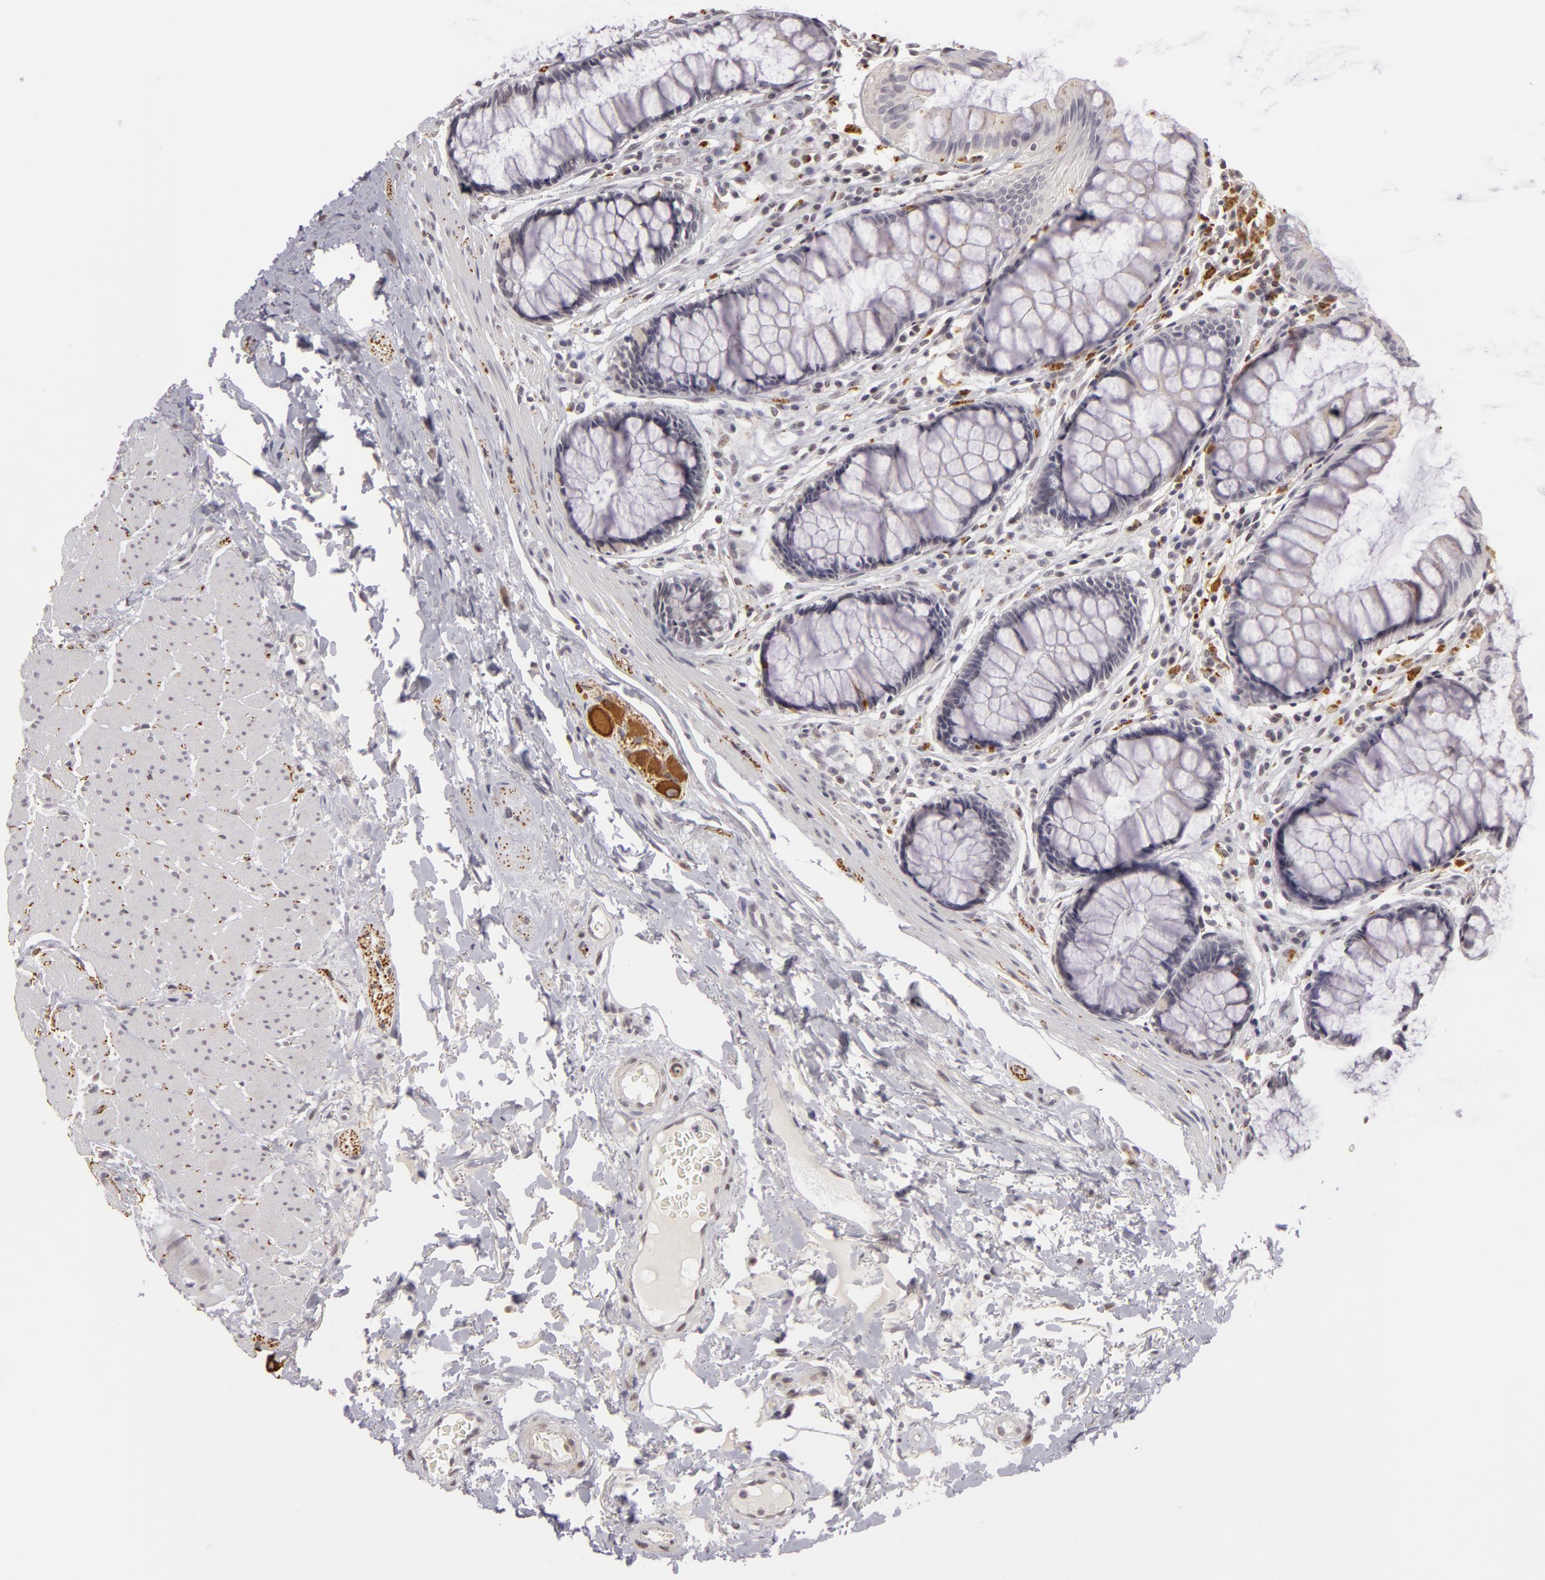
{"staining": {"intensity": "negative", "quantity": "none", "location": "none"}, "tissue": "rectum", "cell_type": "Glandular cells", "image_type": "normal", "snomed": [{"axis": "morphology", "description": "Normal tissue, NOS"}, {"axis": "topography", "description": "Rectum"}], "caption": "High power microscopy photomicrograph of an immunohistochemistry (IHC) micrograph of benign rectum, revealing no significant staining in glandular cells.", "gene": "RRP7A", "patient": {"sex": "male", "age": 77}}